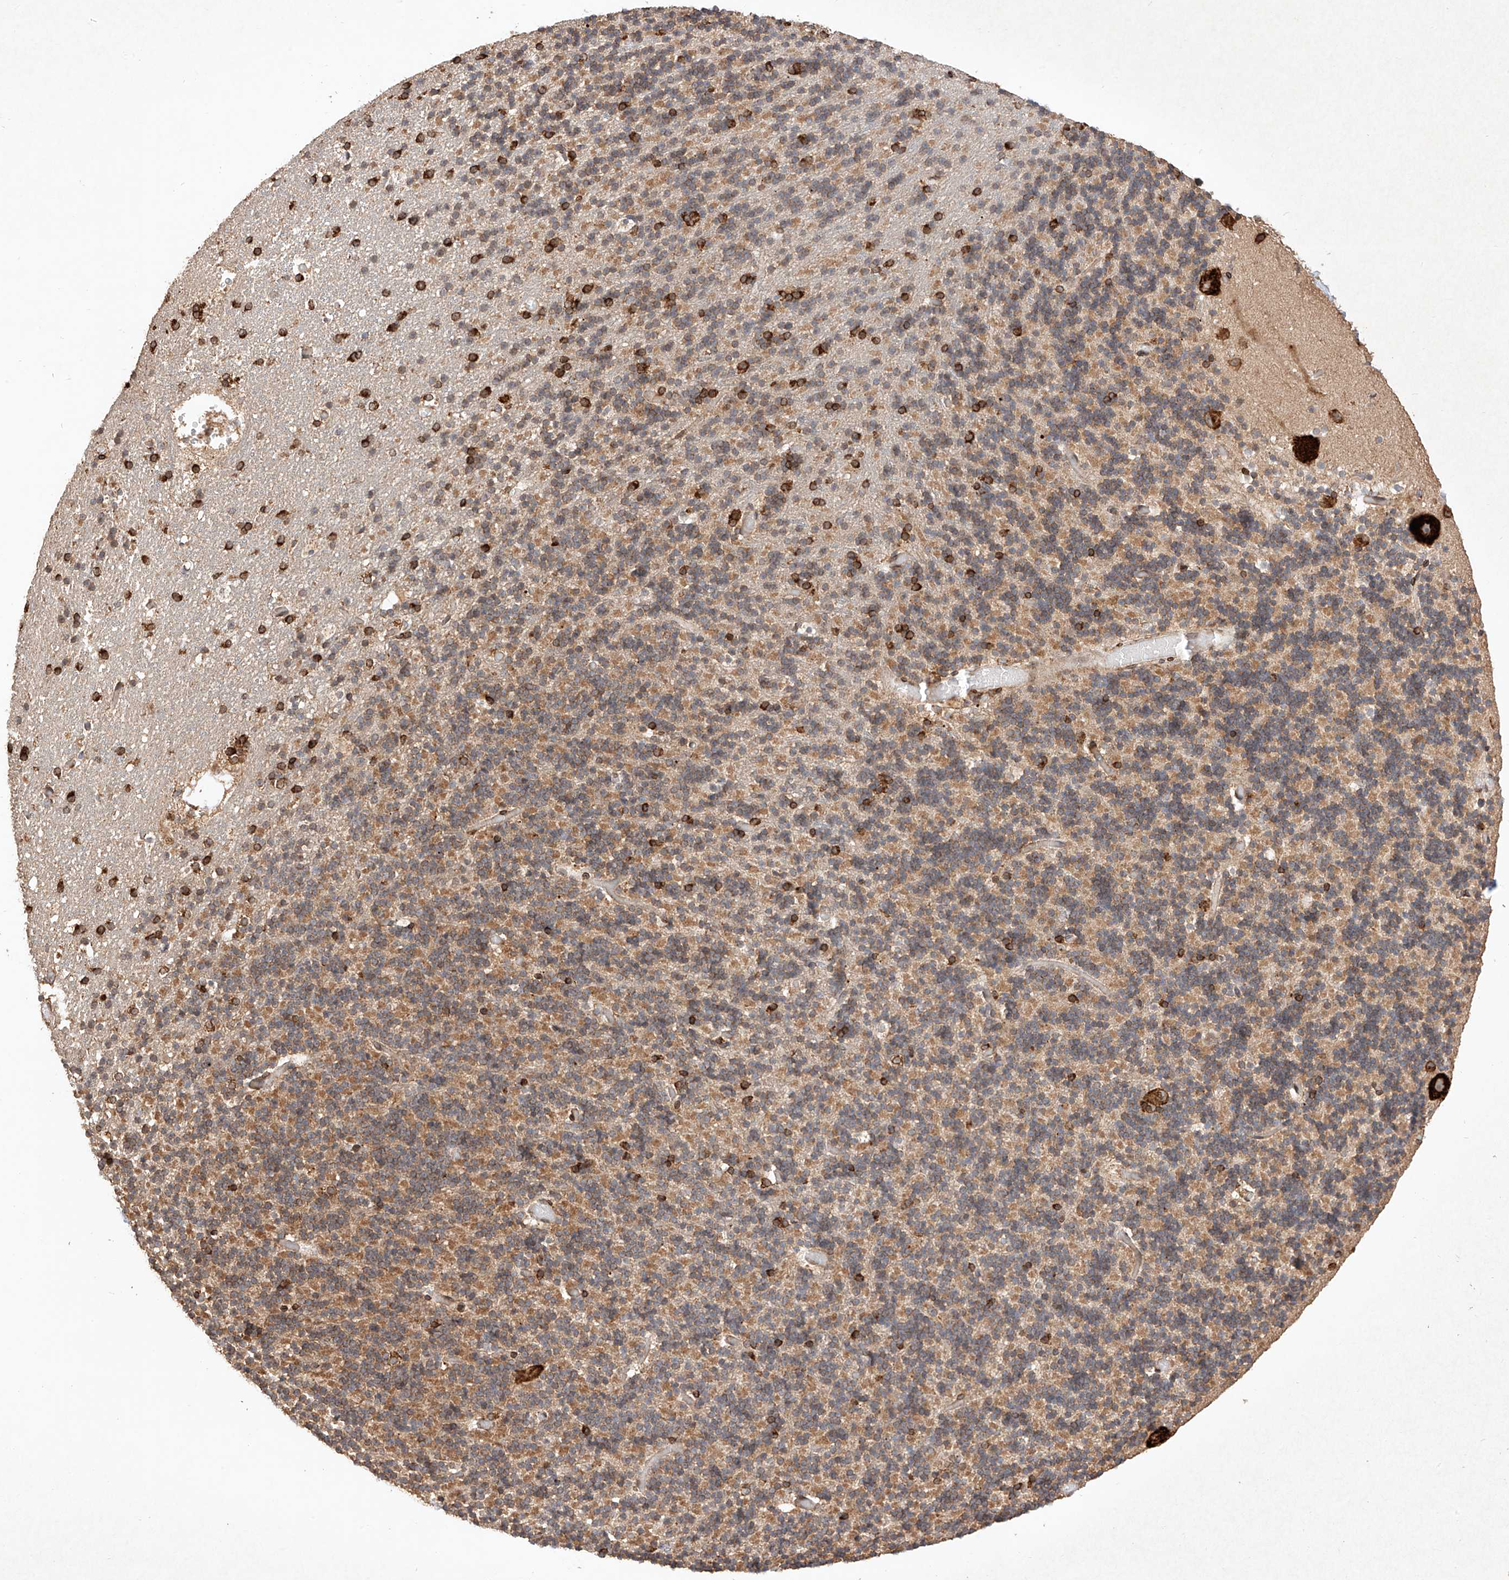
{"staining": {"intensity": "moderate", "quantity": "25%-75%", "location": "cytoplasmic/membranous"}, "tissue": "cerebellum", "cell_type": "Cells in granular layer", "image_type": "normal", "snomed": [{"axis": "morphology", "description": "Normal tissue, NOS"}, {"axis": "topography", "description": "Cerebellum"}], "caption": "The photomicrograph exhibits immunohistochemical staining of unremarkable cerebellum. There is moderate cytoplasmic/membranous staining is identified in approximately 25%-75% of cells in granular layer.", "gene": "SEMA3B", "patient": {"sex": "male", "age": 57}}